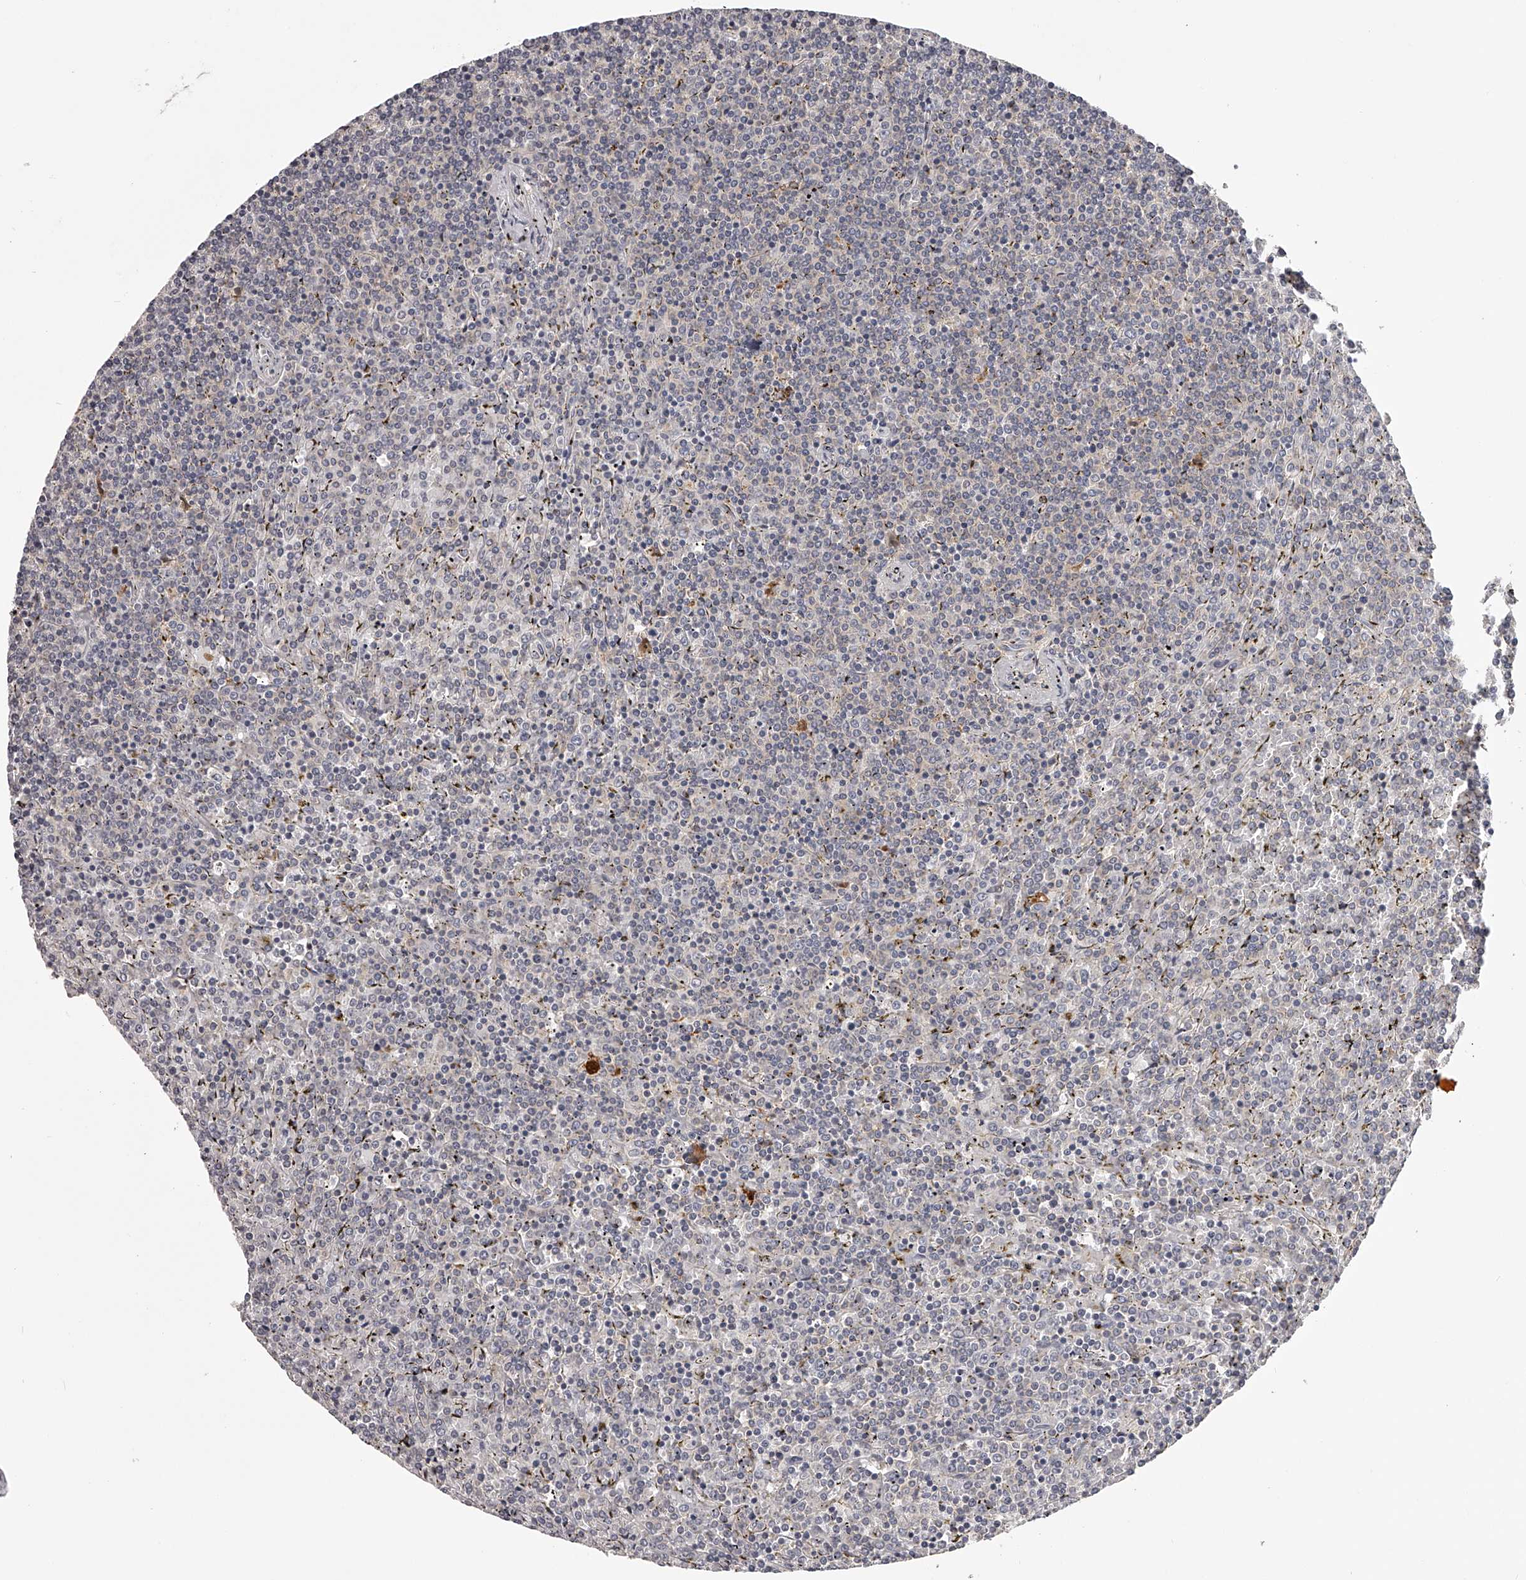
{"staining": {"intensity": "negative", "quantity": "none", "location": "none"}, "tissue": "lymphoma", "cell_type": "Tumor cells", "image_type": "cancer", "snomed": [{"axis": "morphology", "description": "Malignant lymphoma, non-Hodgkin's type, Low grade"}, {"axis": "topography", "description": "Spleen"}], "caption": "An image of malignant lymphoma, non-Hodgkin's type (low-grade) stained for a protein demonstrates no brown staining in tumor cells. (Stains: DAB immunohistochemistry with hematoxylin counter stain, Microscopy: brightfield microscopy at high magnification).", "gene": "TNN", "patient": {"sex": "female", "age": 19}}